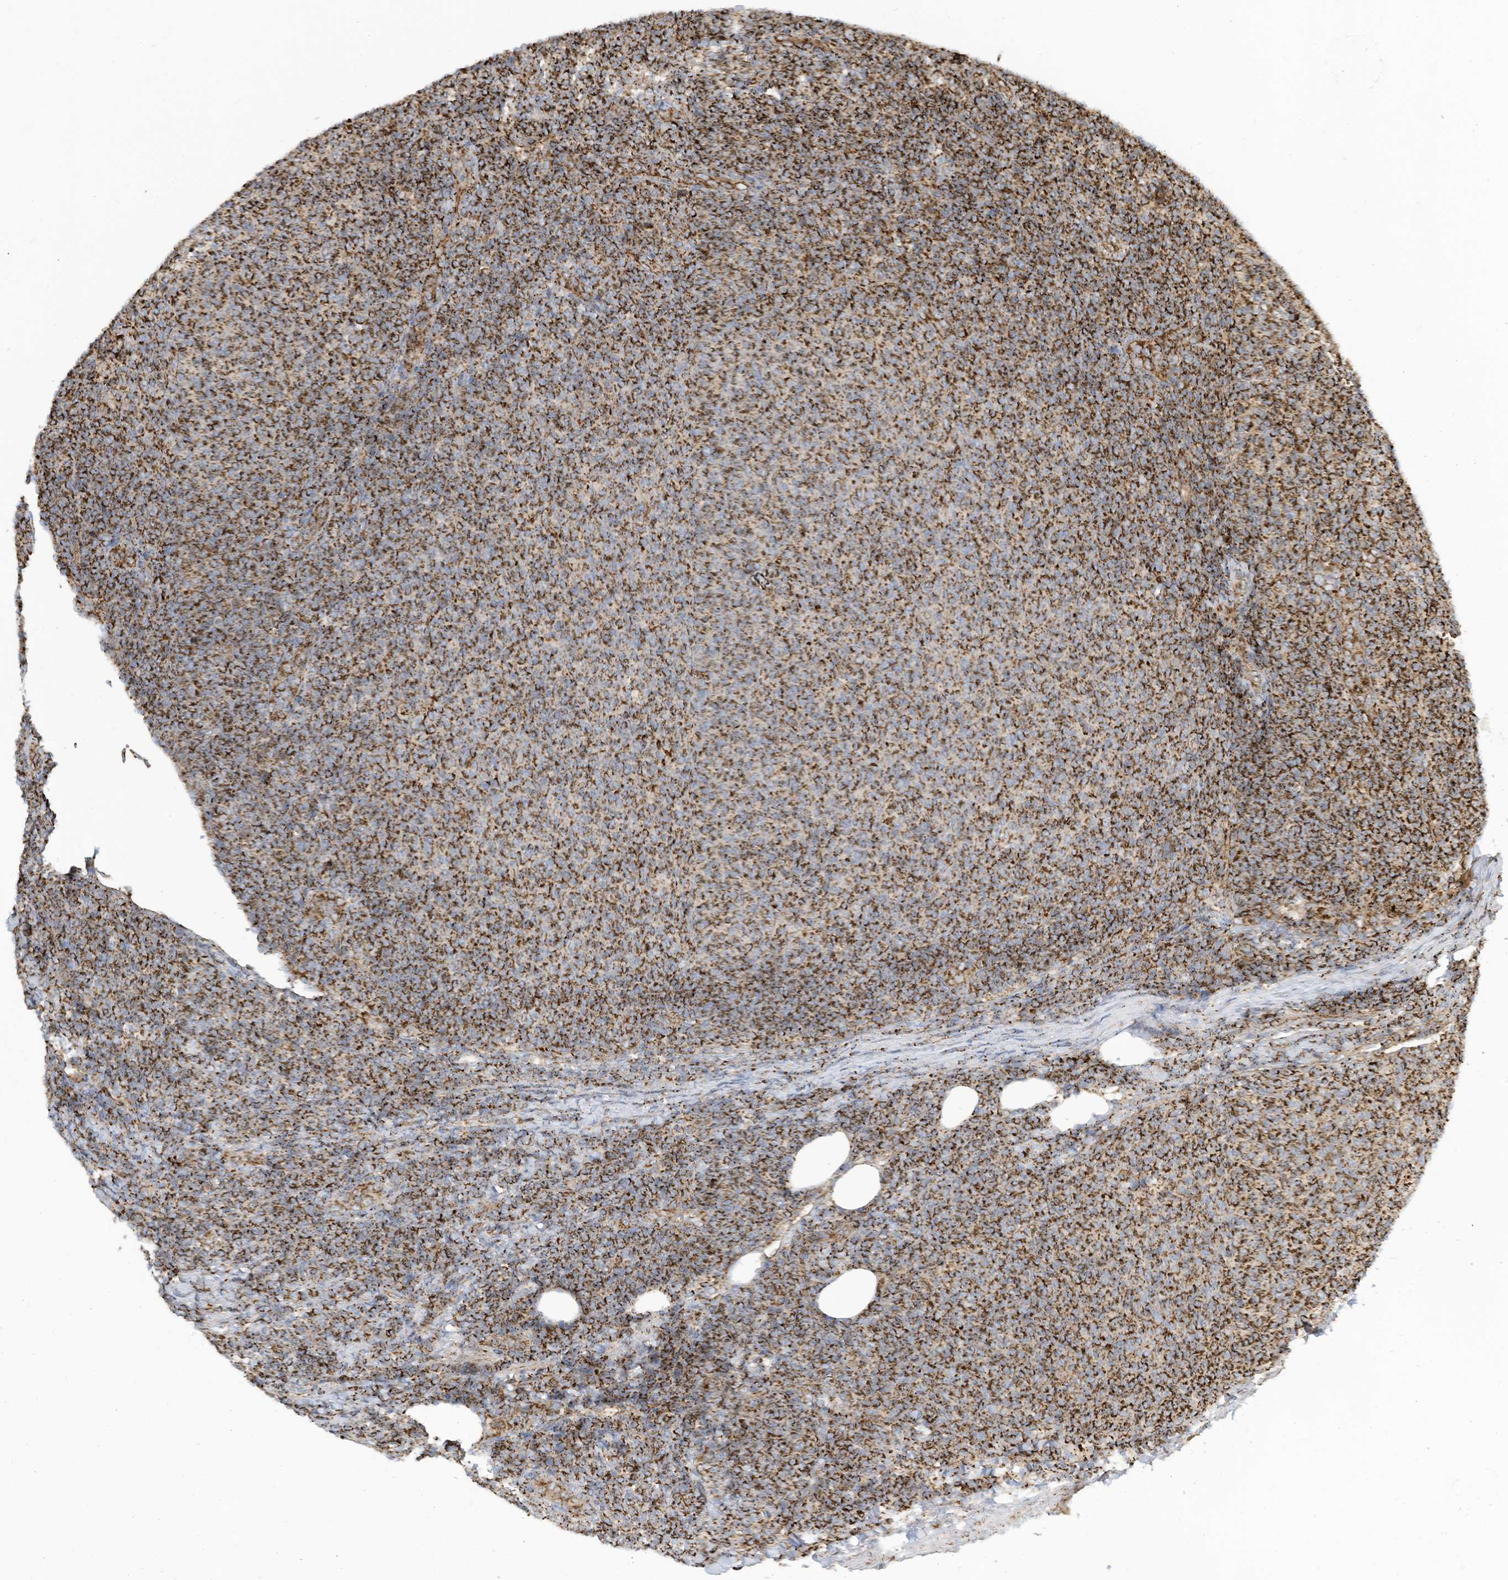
{"staining": {"intensity": "strong", "quantity": ">75%", "location": "cytoplasmic/membranous"}, "tissue": "lymphoma", "cell_type": "Tumor cells", "image_type": "cancer", "snomed": [{"axis": "morphology", "description": "Malignant lymphoma, non-Hodgkin's type, Low grade"}, {"axis": "topography", "description": "Lymph node"}], "caption": "An IHC image of tumor tissue is shown. Protein staining in brown shows strong cytoplasmic/membranous positivity in lymphoma within tumor cells. The protein is shown in brown color, while the nuclei are stained blue.", "gene": "COX10", "patient": {"sex": "male", "age": 66}}